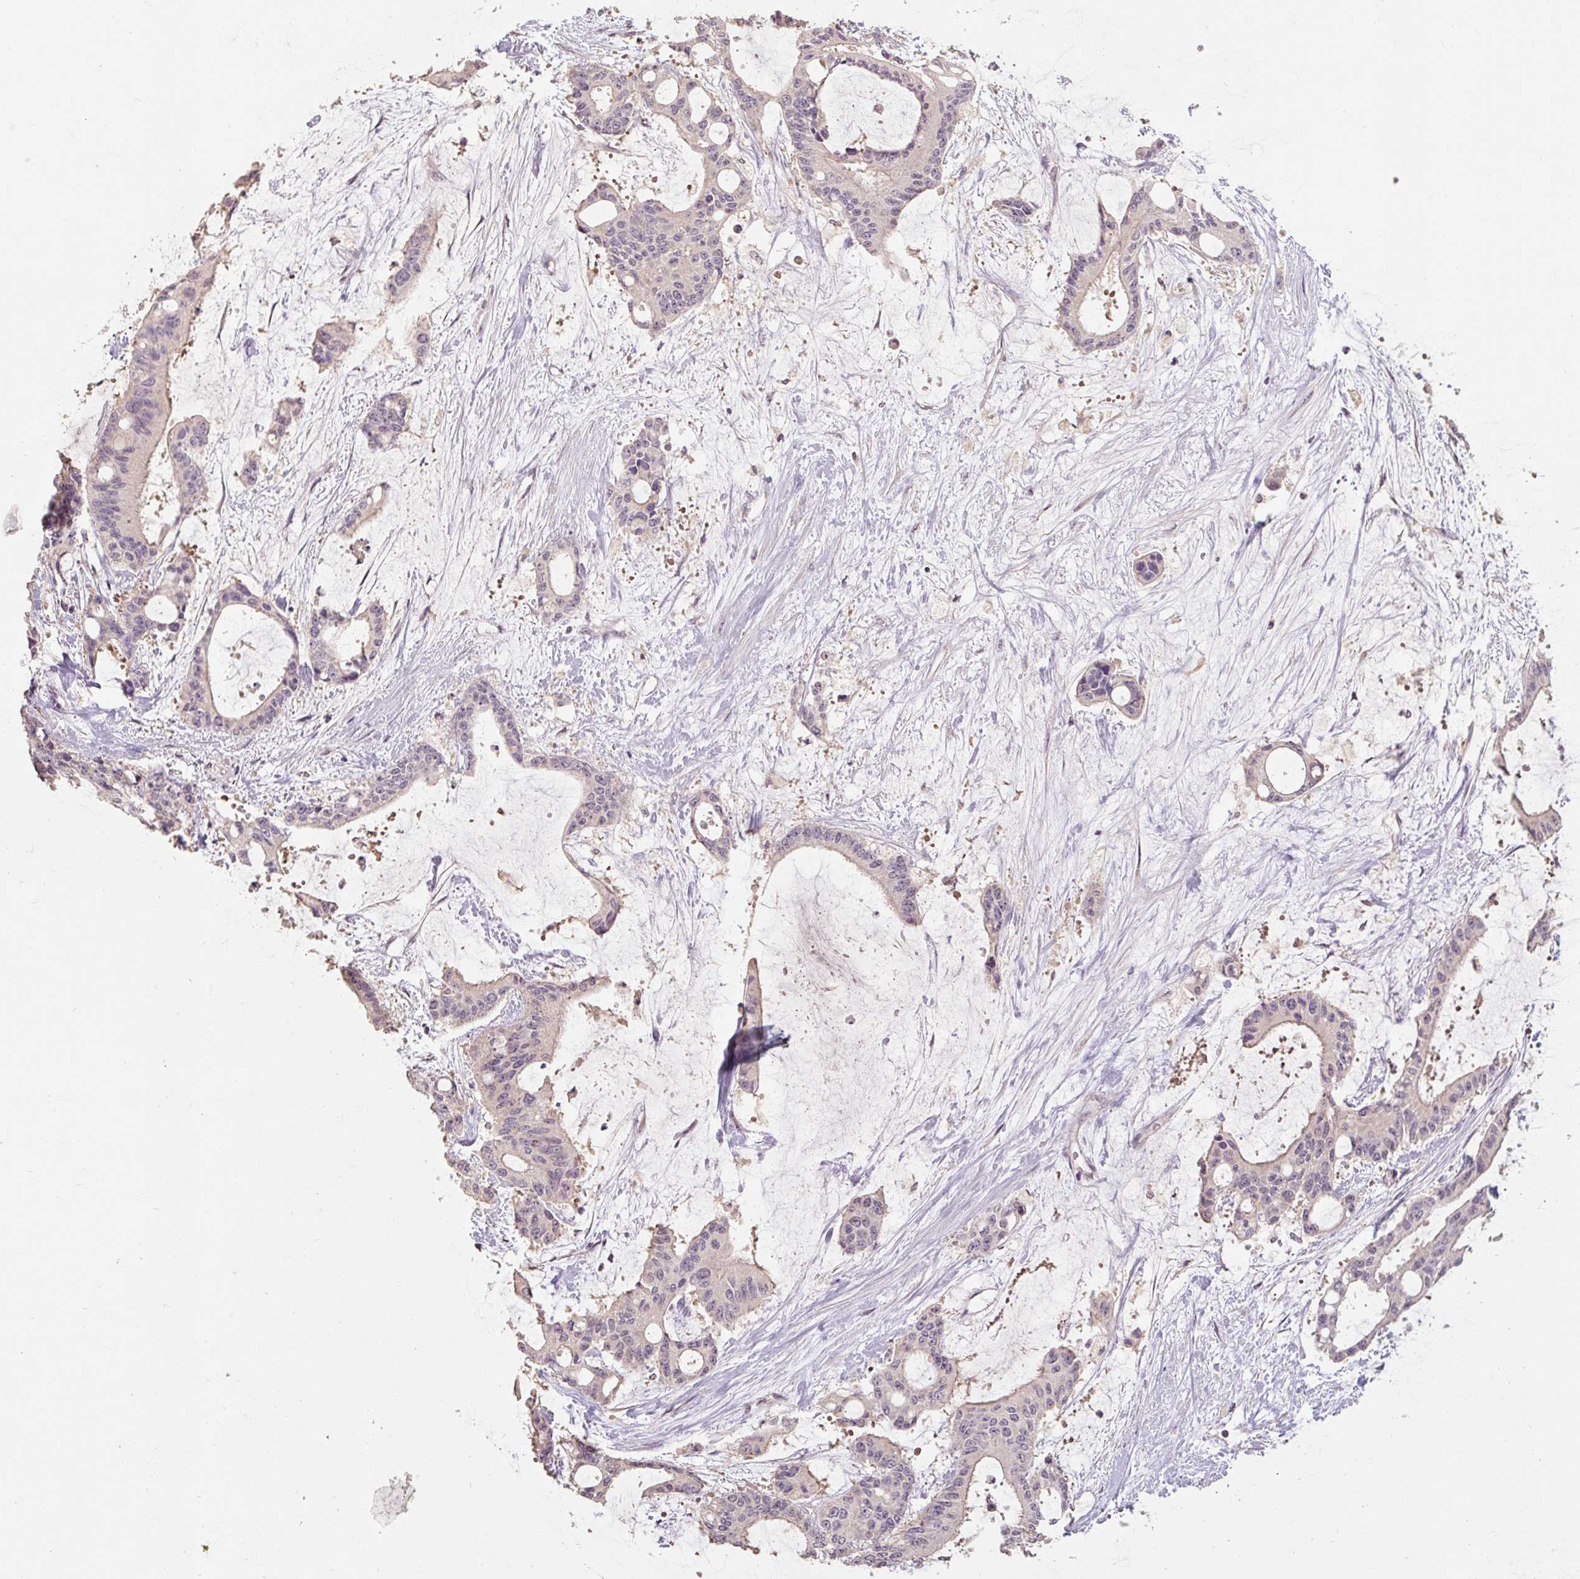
{"staining": {"intensity": "negative", "quantity": "none", "location": "none"}, "tissue": "liver cancer", "cell_type": "Tumor cells", "image_type": "cancer", "snomed": [{"axis": "morphology", "description": "Normal tissue, NOS"}, {"axis": "morphology", "description": "Cholangiocarcinoma"}, {"axis": "topography", "description": "Liver"}, {"axis": "topography", "description": "Peripheral nerve tissue"}], "caption": "Tumor cells are negative for protein expression in human liver cholangiocarcinoma.", "gene": "CFAP65", "patient": {"sex": "female", "age": 73}}